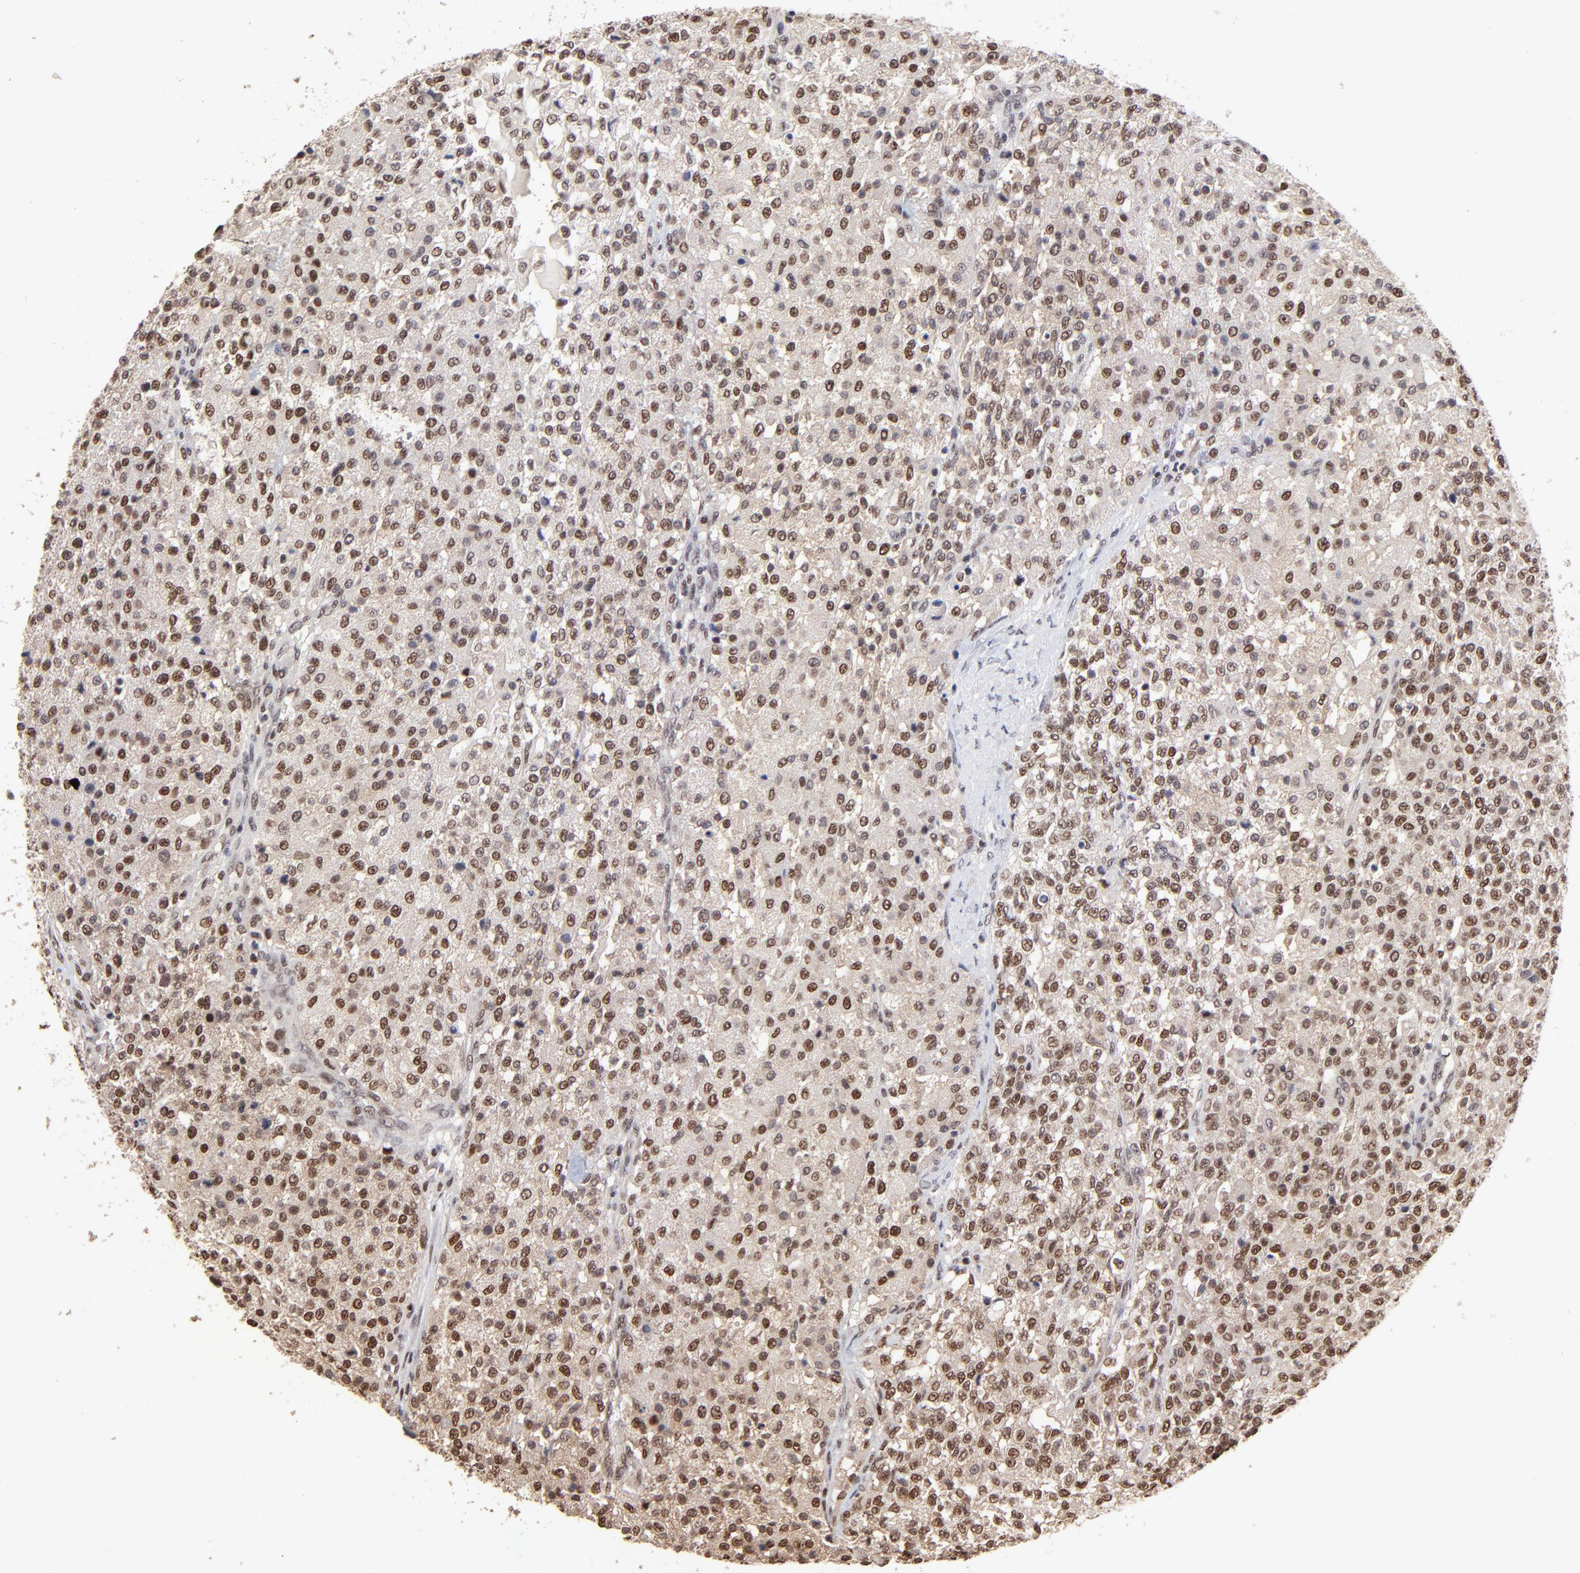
{"staining": {"intensity": "moderate", "quantity": ">75%", "location": "cytoplasmic/membranous,nuclear"}, "tissue": "testis cancer", "cell_type": "Tumor cells", "image_type": "cancer", "snomed": [{"axis": "morphology", "description": "Seminoma, NOS"}, {"axis": "topography", "description": "Testis"}], "caption": "A histopathology image of human testis cancer stained for a protein shows moderate cytoplasmic/membranous and nuclear brown staining in tumor cells.", "gene": "DSN1", "patient": {"sex": "male", "age": 59}}